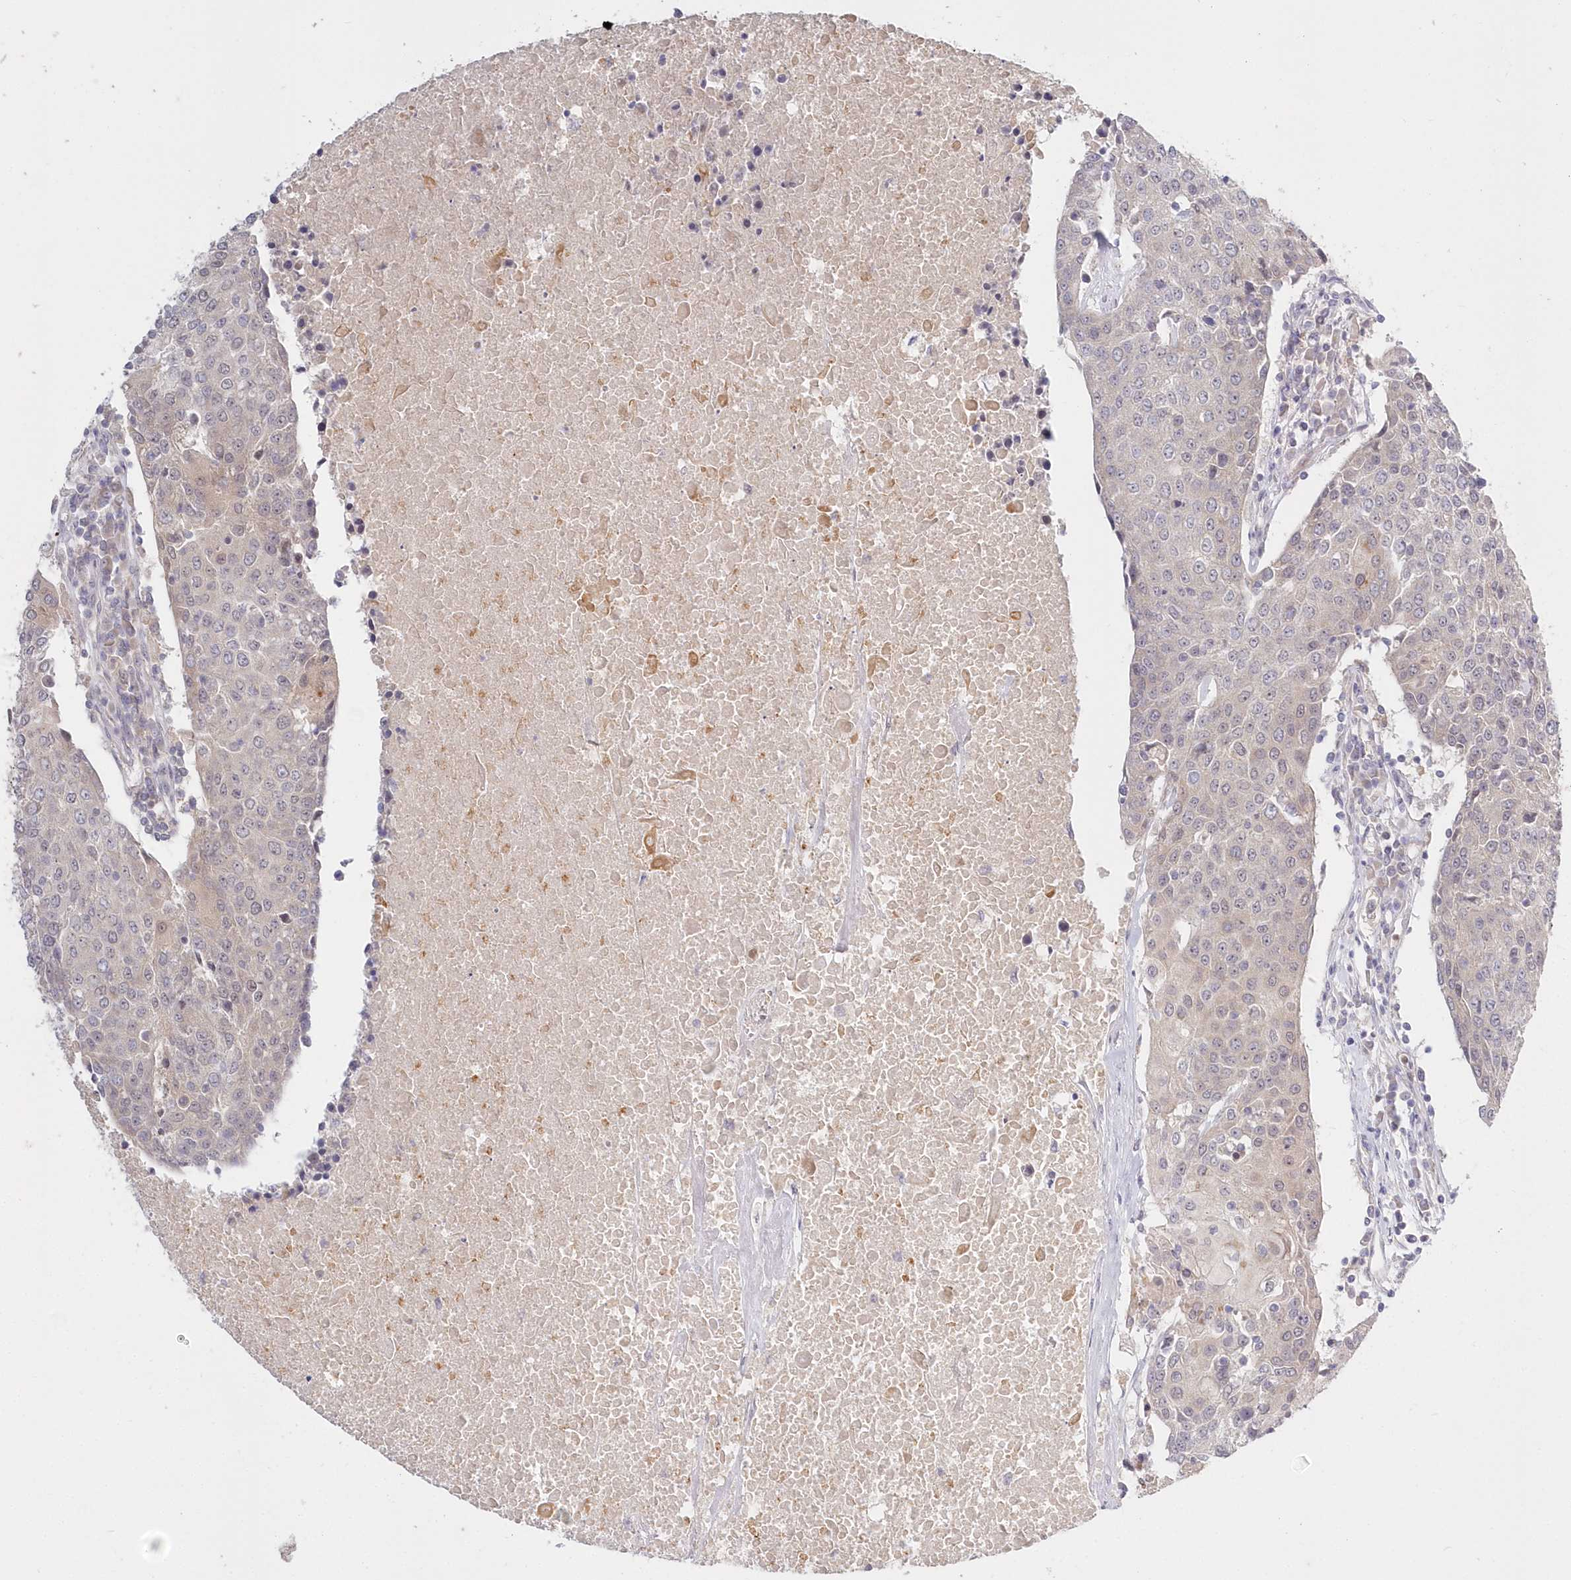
{"staining": {"intensity": "negative", "quantity": "none", "location": "none"}, "tissue": "urothelial cancer", "cell_type": "Tumor cells", "image_type": "cancer", "snomed": [{"axis": "morphology", "description": "Urothelial carcinoma, High grade"}, {"axis": "topography", "description": "Urinary bladder"}], "caption": "Immunohistochemistry image of high-grade urothelial carcinoma stained for a protein (brown), which displays no positivity in tumor cells.", "gene": "KATNA1", "patient": {"sex": "female", "age": 85}}